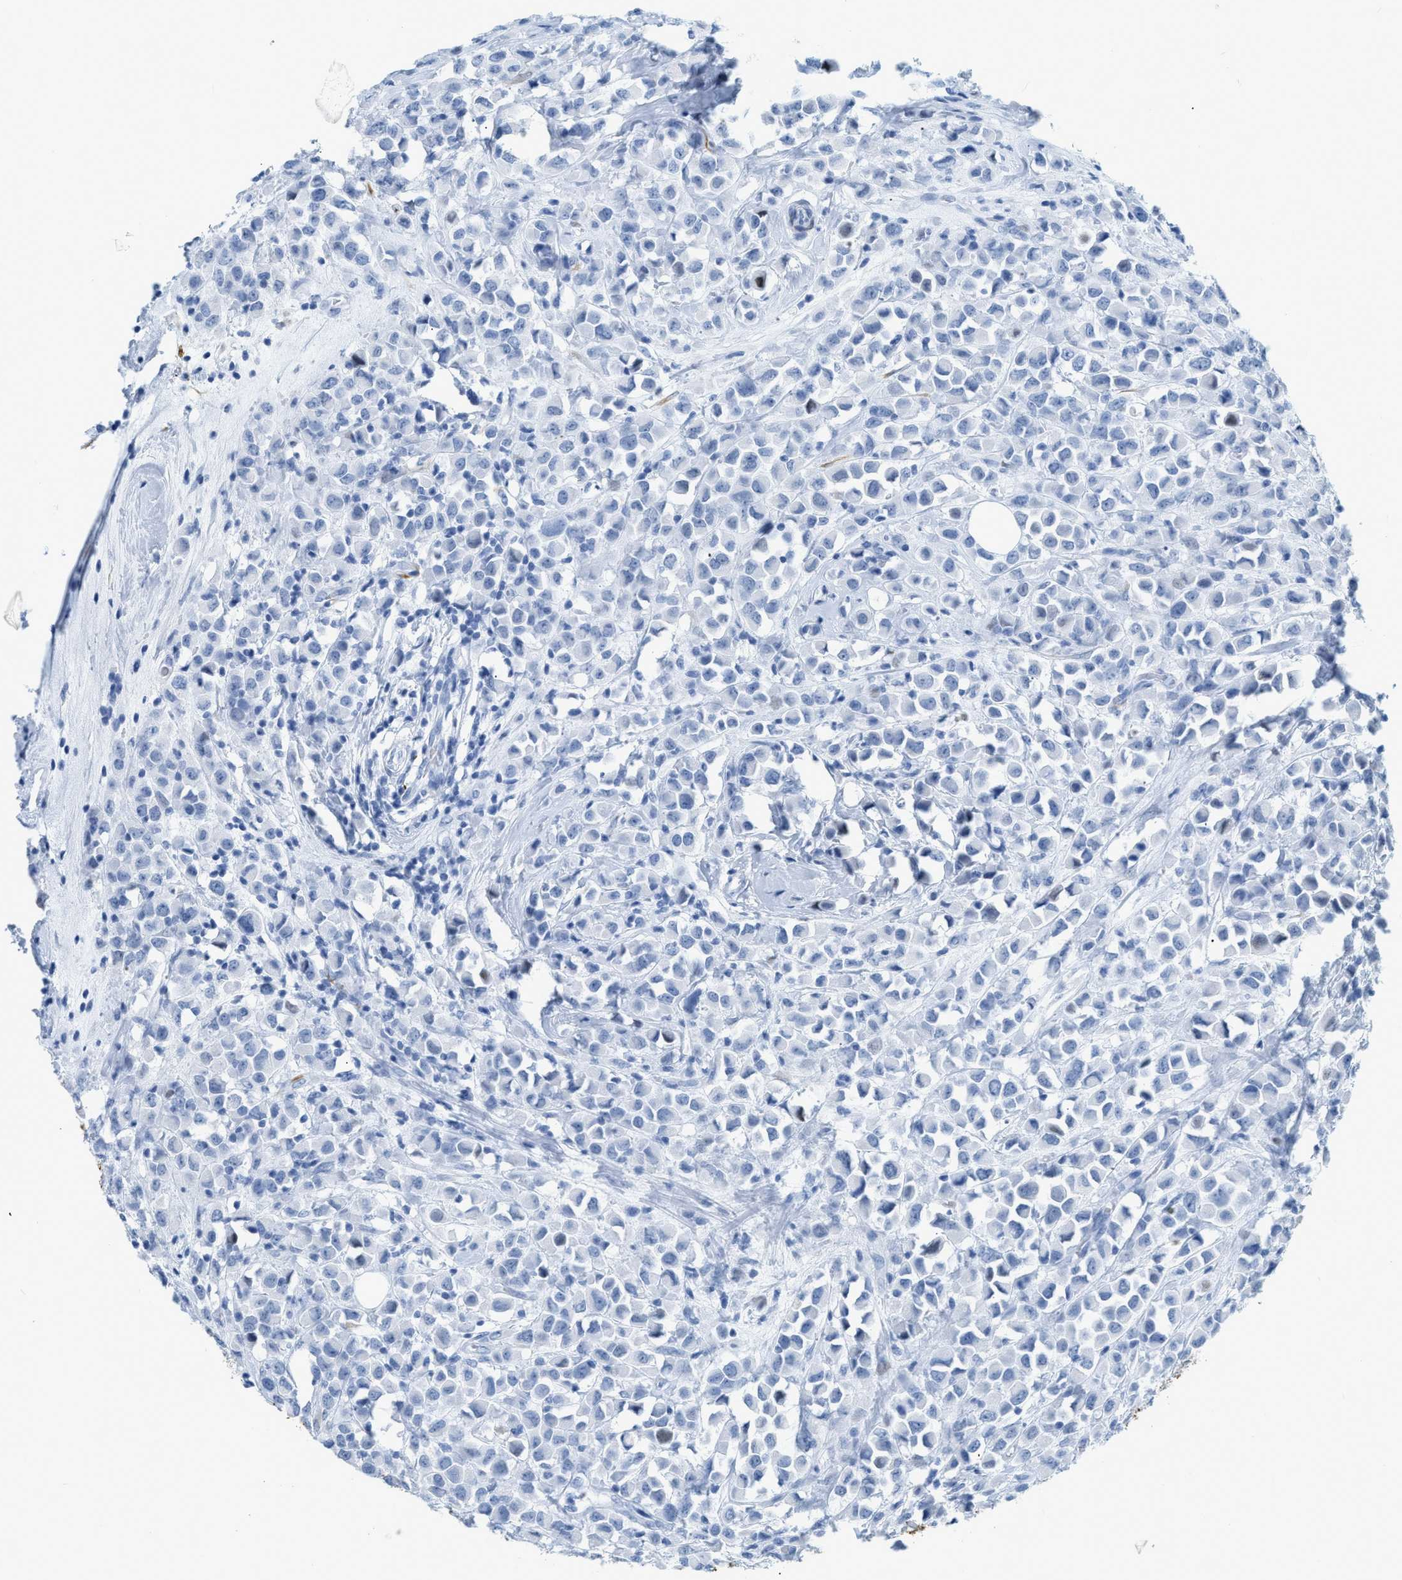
{"staining": {"intensity": "negative", "quantity": "none", "location": "none"}, "tissue": "breast cancer", "cell_type": "Tumor cells", "image_type": "cancer", "snomed": [{"axis": "morphology", "description": "Duct carcinoma"}, {"axis": "topography", "description": "Breast"}], "caption": "A histopathology image of human intraductal carcinoma (breast) is negative for staining in tumor cells.", "gene": "DES", "patient": {"sex": "female", "age": 61}}